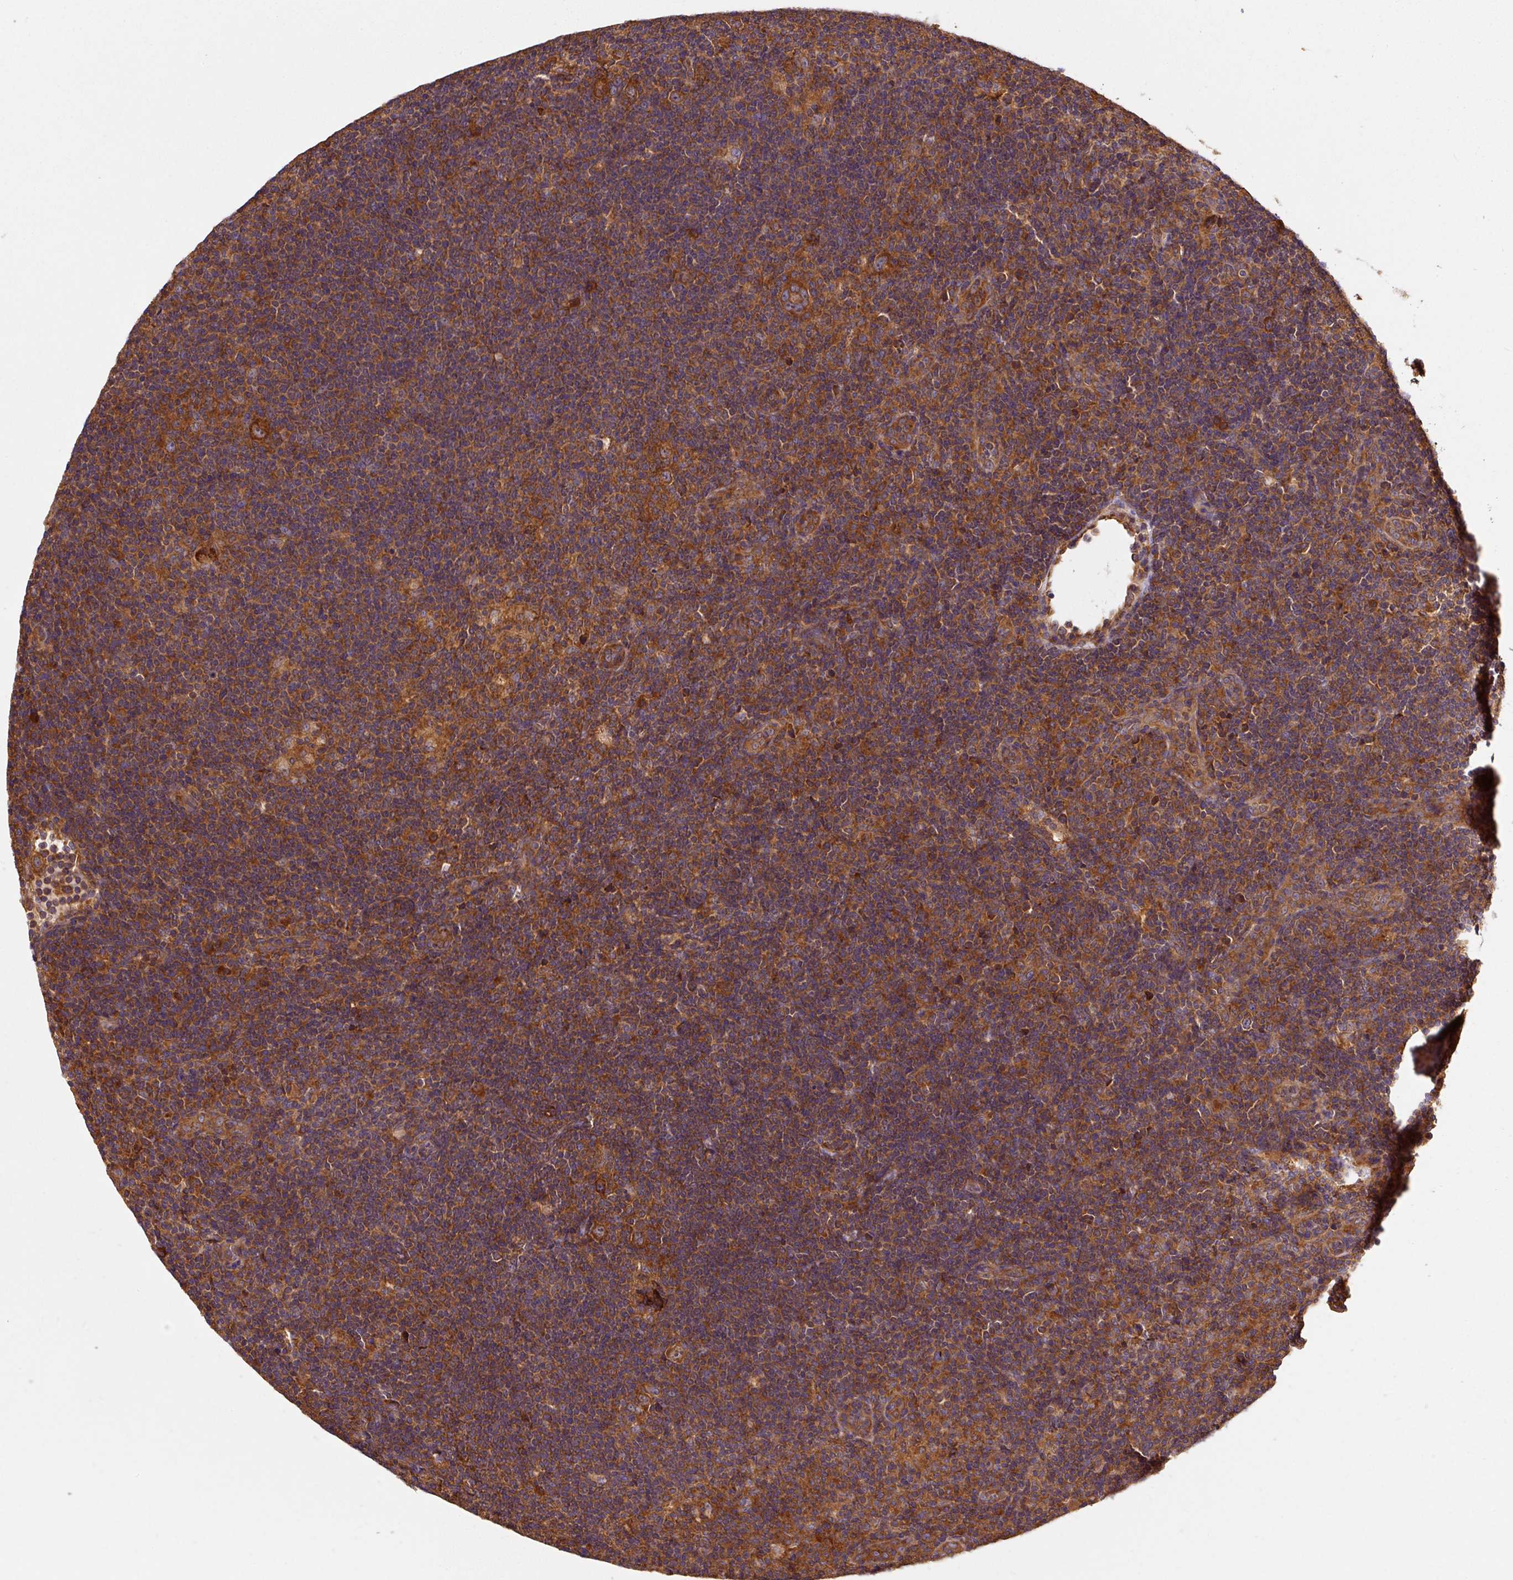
{"staining": {"intensity": "strong", "quantity": ">75%", "location": "cytoplasmic/membranous"}, "tissue": "lymphoma", "cell_type": "Tumor cells", "image_type": "cancer", "snomed": [{"axis": "morphology", "description": "Hodgkin's disease, NOS"}, {"axis": "topography", "description": "Lymph node"}], "caption": "A photomicrograph showing strong cytoplasmic/membranous expression in about >75% of tumor cells in Hodgkin's disease, as visualized by brown immunohistochemical staining.", "gene": "EIF2S2", "patient": {"sex": "female", "age": 57}}